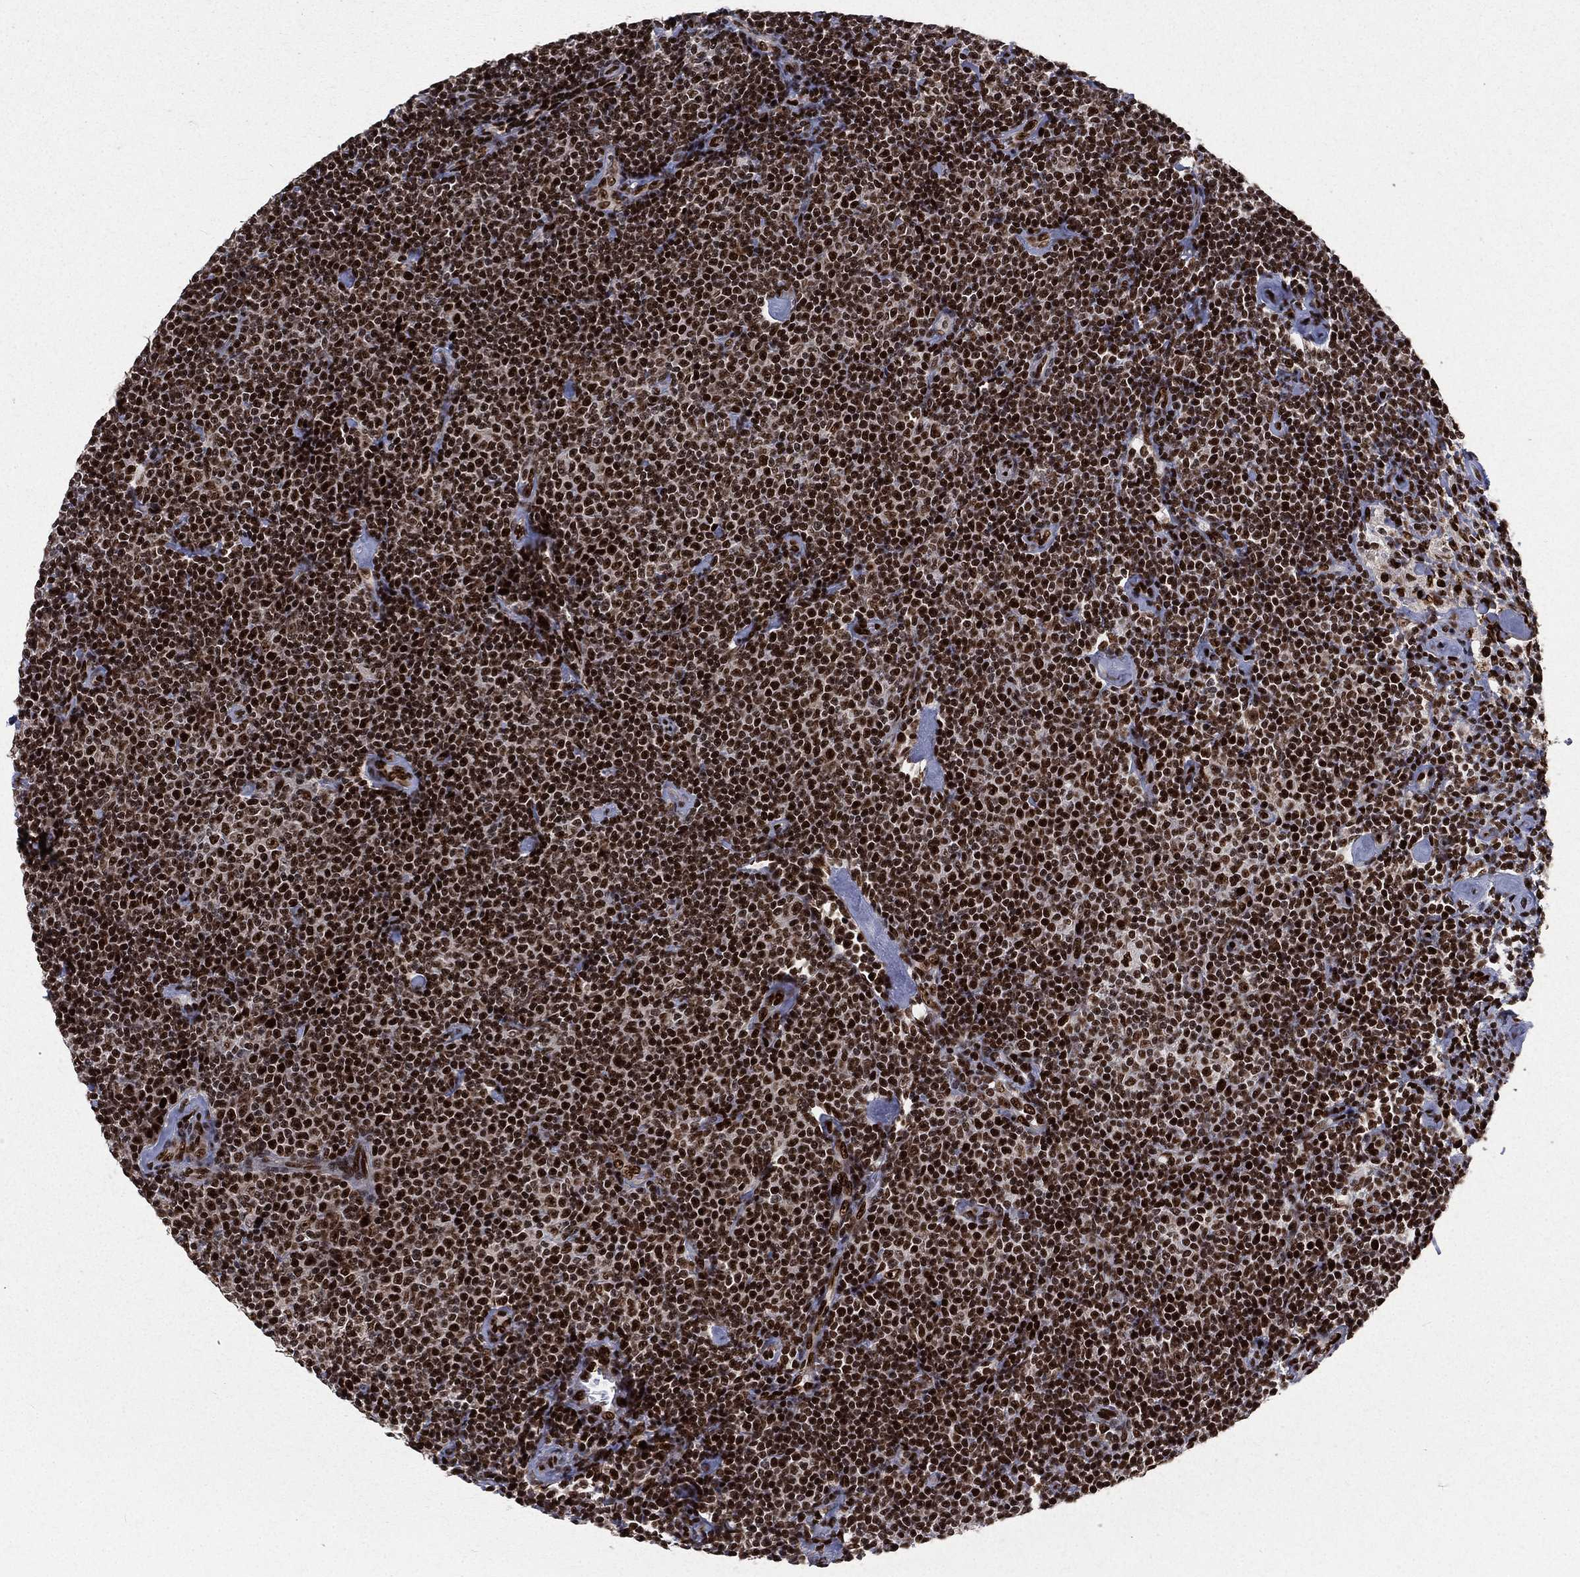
{"staining": {"intensity": "strong", "quantity": ">75%", "location": "nuclear"}, "tissue": "lymphoma", "cell_type": "Tumor cells", "image_type": "cancer", "snomed": [{"axis": "morphology", "description": "Malignant lymphoma, non-Hodgkin's type, Low grade"}, {"axis": "topography", "description": "Lymph node"}], "caption": "Low-grade malignant lymphoma, non-Hodgkin's type stained with DAB (3,3'-diaminobenzidine) IHC exhibits high levels of strong nuclear expression in approximately >75% of tumor cells.", "gene": "POLB", "patient": {"sex": "male", "age": 81}}